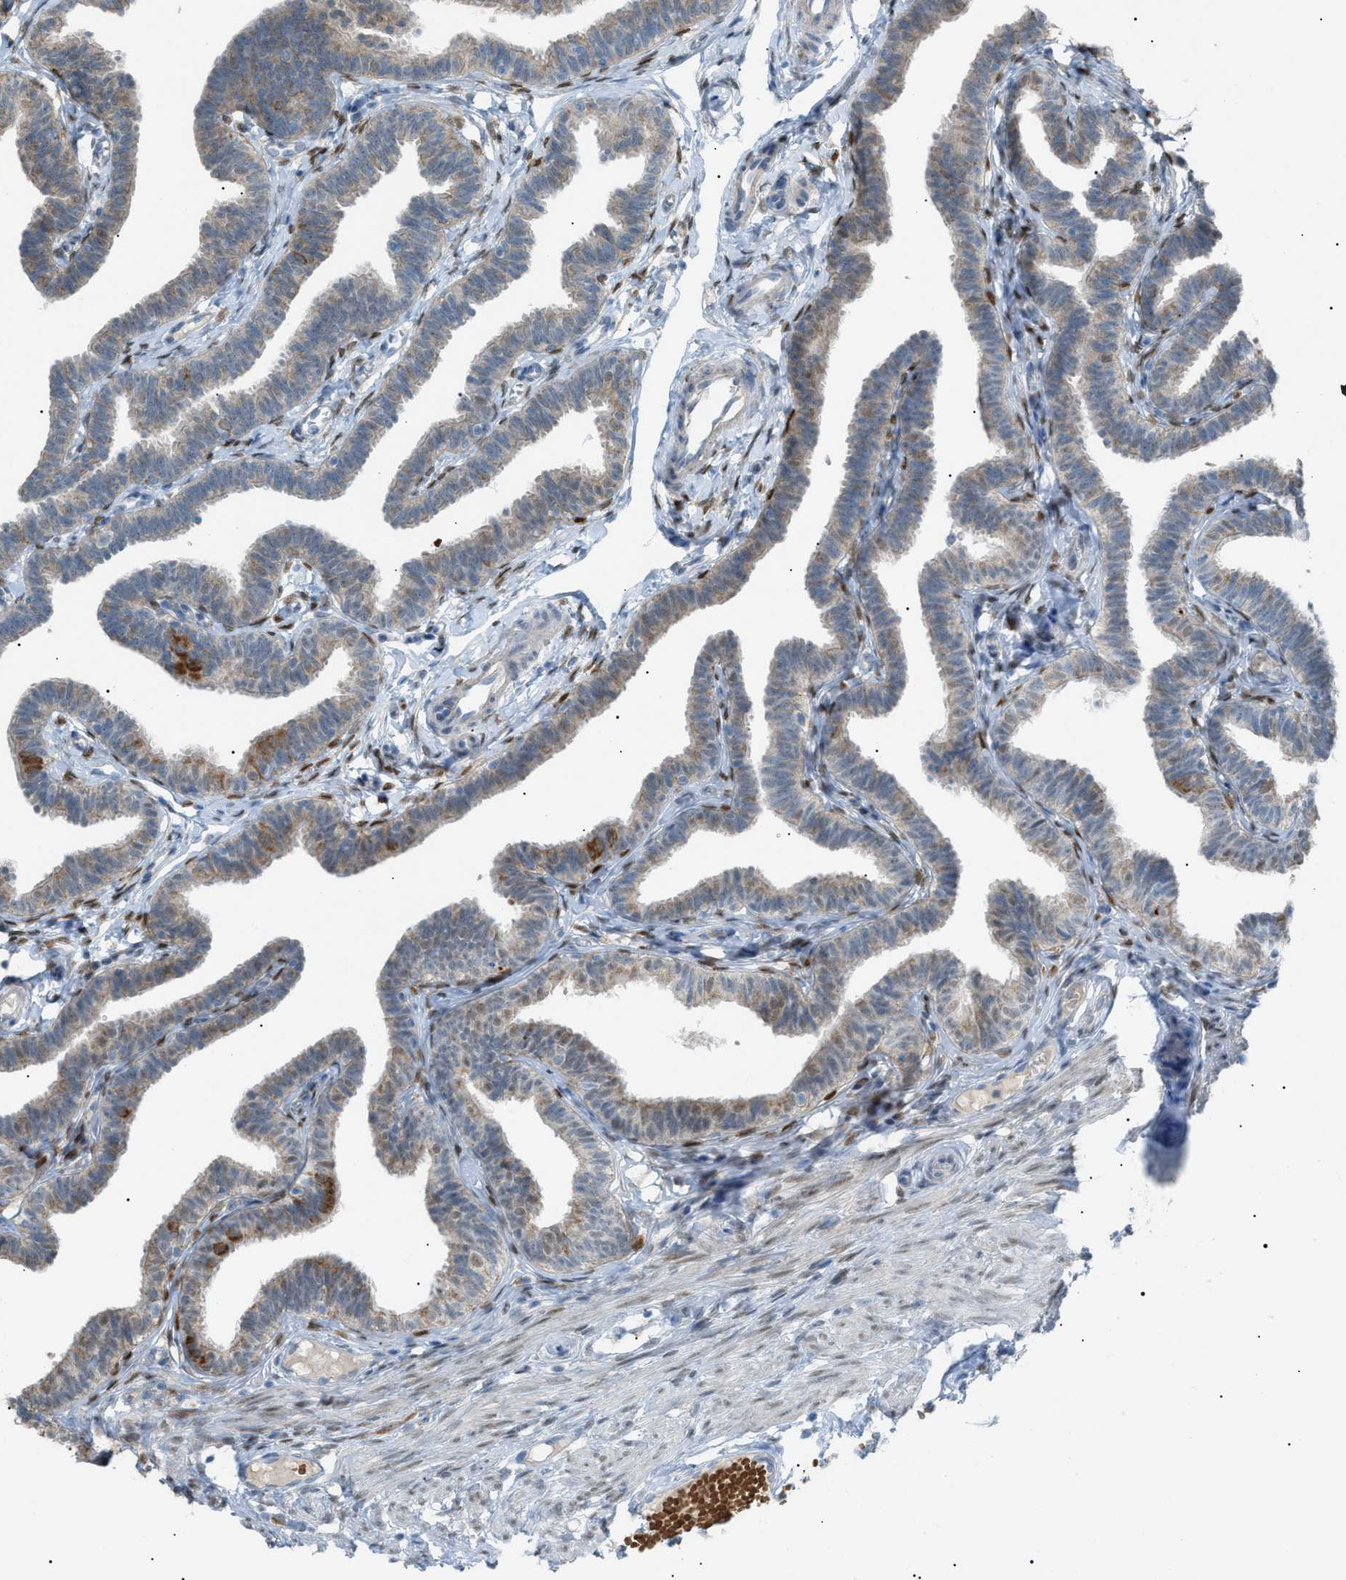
{"staining": {"intensity": "weak", "quantity": ">75%", "location": "cytoplasmic/membranous"}, "tissue": "fallopian tube", "cell_type": "Glandular cells", "image_type": "normal", "snomed": [{"axis": "morphology", "description": "Normal tissue, NOS"}, {"axis": "topography", "description": "Fallopian tube"}, {"axis": "topography", "description": "Ovary"}], "caption": "This photomicrograph reveals IHC staining of normal human fallopian tube, with low weak cytoplasmic/membranous staining in about >75% of glandular cells.", "gene": "ZNF516", "patient": {"sex": "female", "age": 23}}